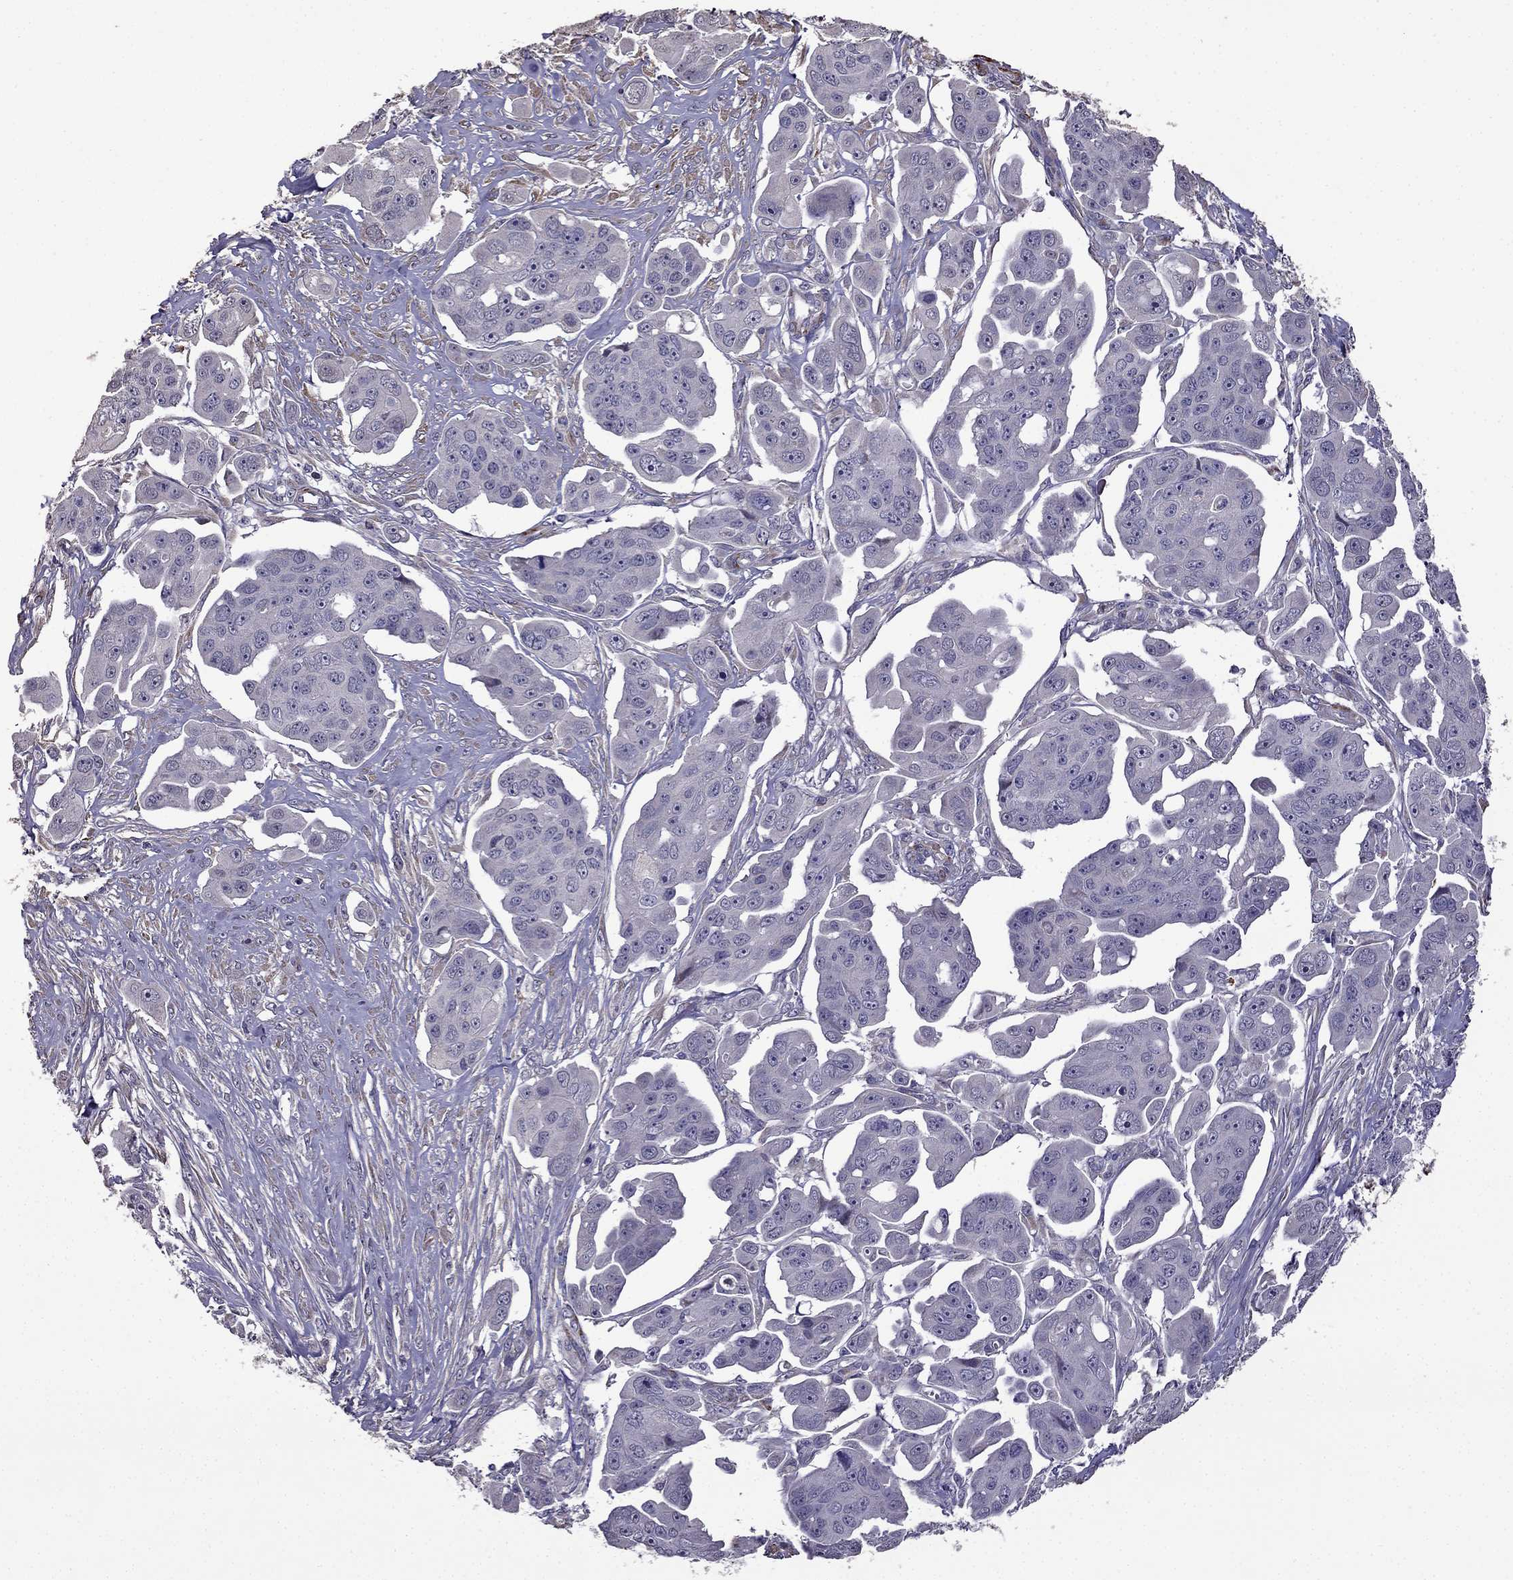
{"staining": {"intensity": "negative", "quantity": "none", "location": "none"}, "tissue": "ovarian cancer", "cell_type": "Tumor cells", "image_type": "cancer", "snomed": [{"axis": "morphology", "description": "Carcinoma, endometroid"}, {"axis": "topography", "description": "Ovary"}], "caption": "Immunohistochemistry (IHC) histopathology image of neoplastic tissue: ovarian cancer (endometroid carcinoma) stained with DAB (3,3'-diaminobenzidine) reveals no significant protein expression in tumor cells.", "gene": "CDH9", "patient": {"sex": "female", "age": 70}}